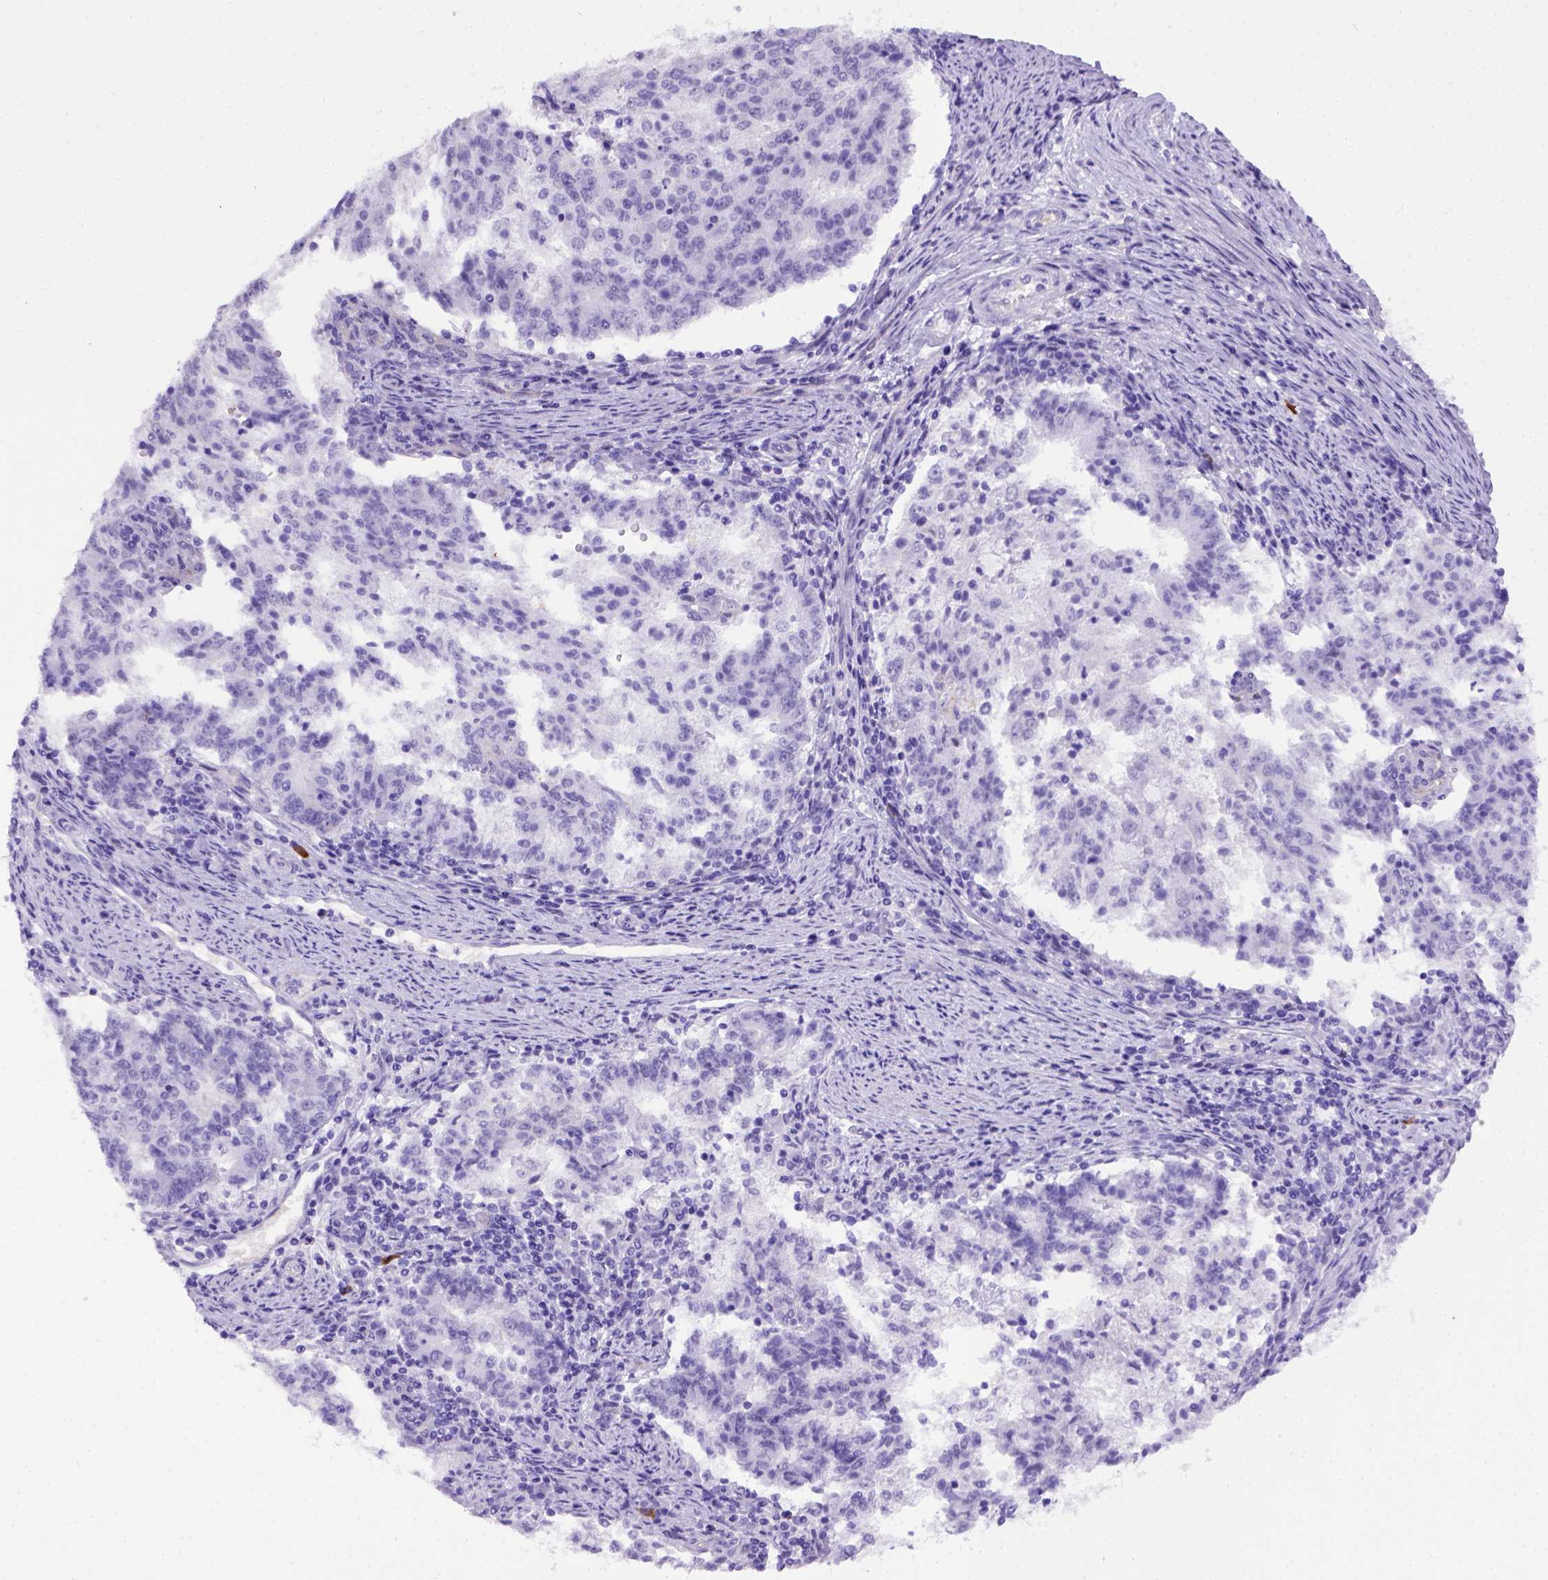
{"staining": {"intensity": "negative", "quantity": "none", "location": "none"}, "tissue": "endometrial cancer", "cell_type": "Tumor cells", "image_type": "cancer", "snomed": [{"axis": "morphology", "description": "Adenocarcinoma, NOS"}, {"axis": "topography", "description": "Endometrium"}], "caption": "Tumor cells show no significant protein staining in adenocarcinoma (endometrial).", "gene": "ADAM12", "patient": {"sex": "female", "age": 82}}